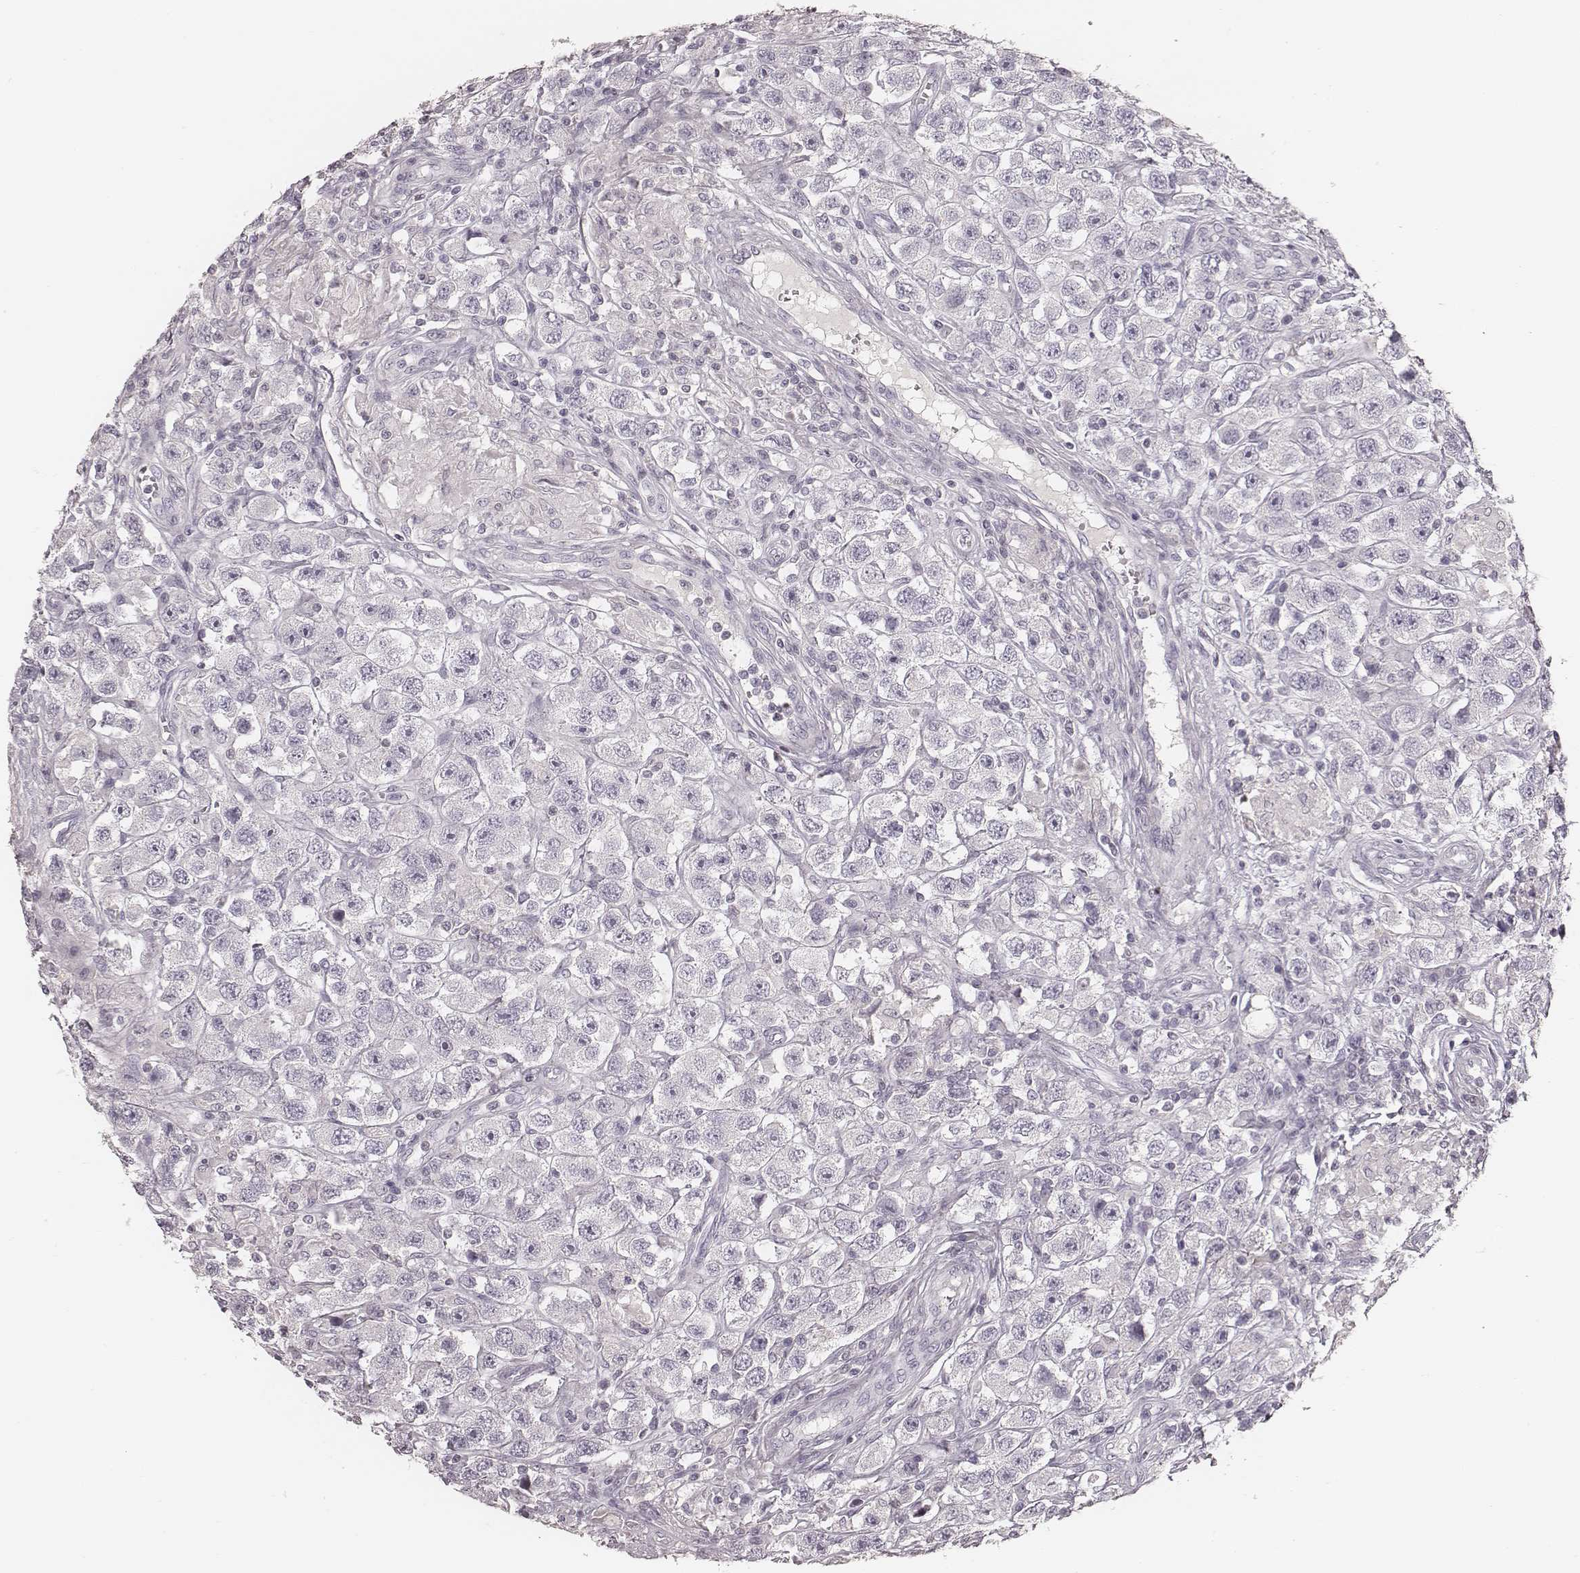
{"staining": {"intensity": "negative", "quantity": "none", "location": "none"}, "tissue": "testis cancer", "cell_type": "Tumor cells", "image_type": "cancer", "snomed": [{"axis": "morphology", "description": "Seminoma, NOS"}, {"axis": "topography", "description": "Testis"}], "caption": "Testis seminoma stained for a protein using immunohistochemistry (IHC) demonstrates no expression tumor cells.", "gene": "S100Z", "patient": {"sex": "male", "age": 45}}